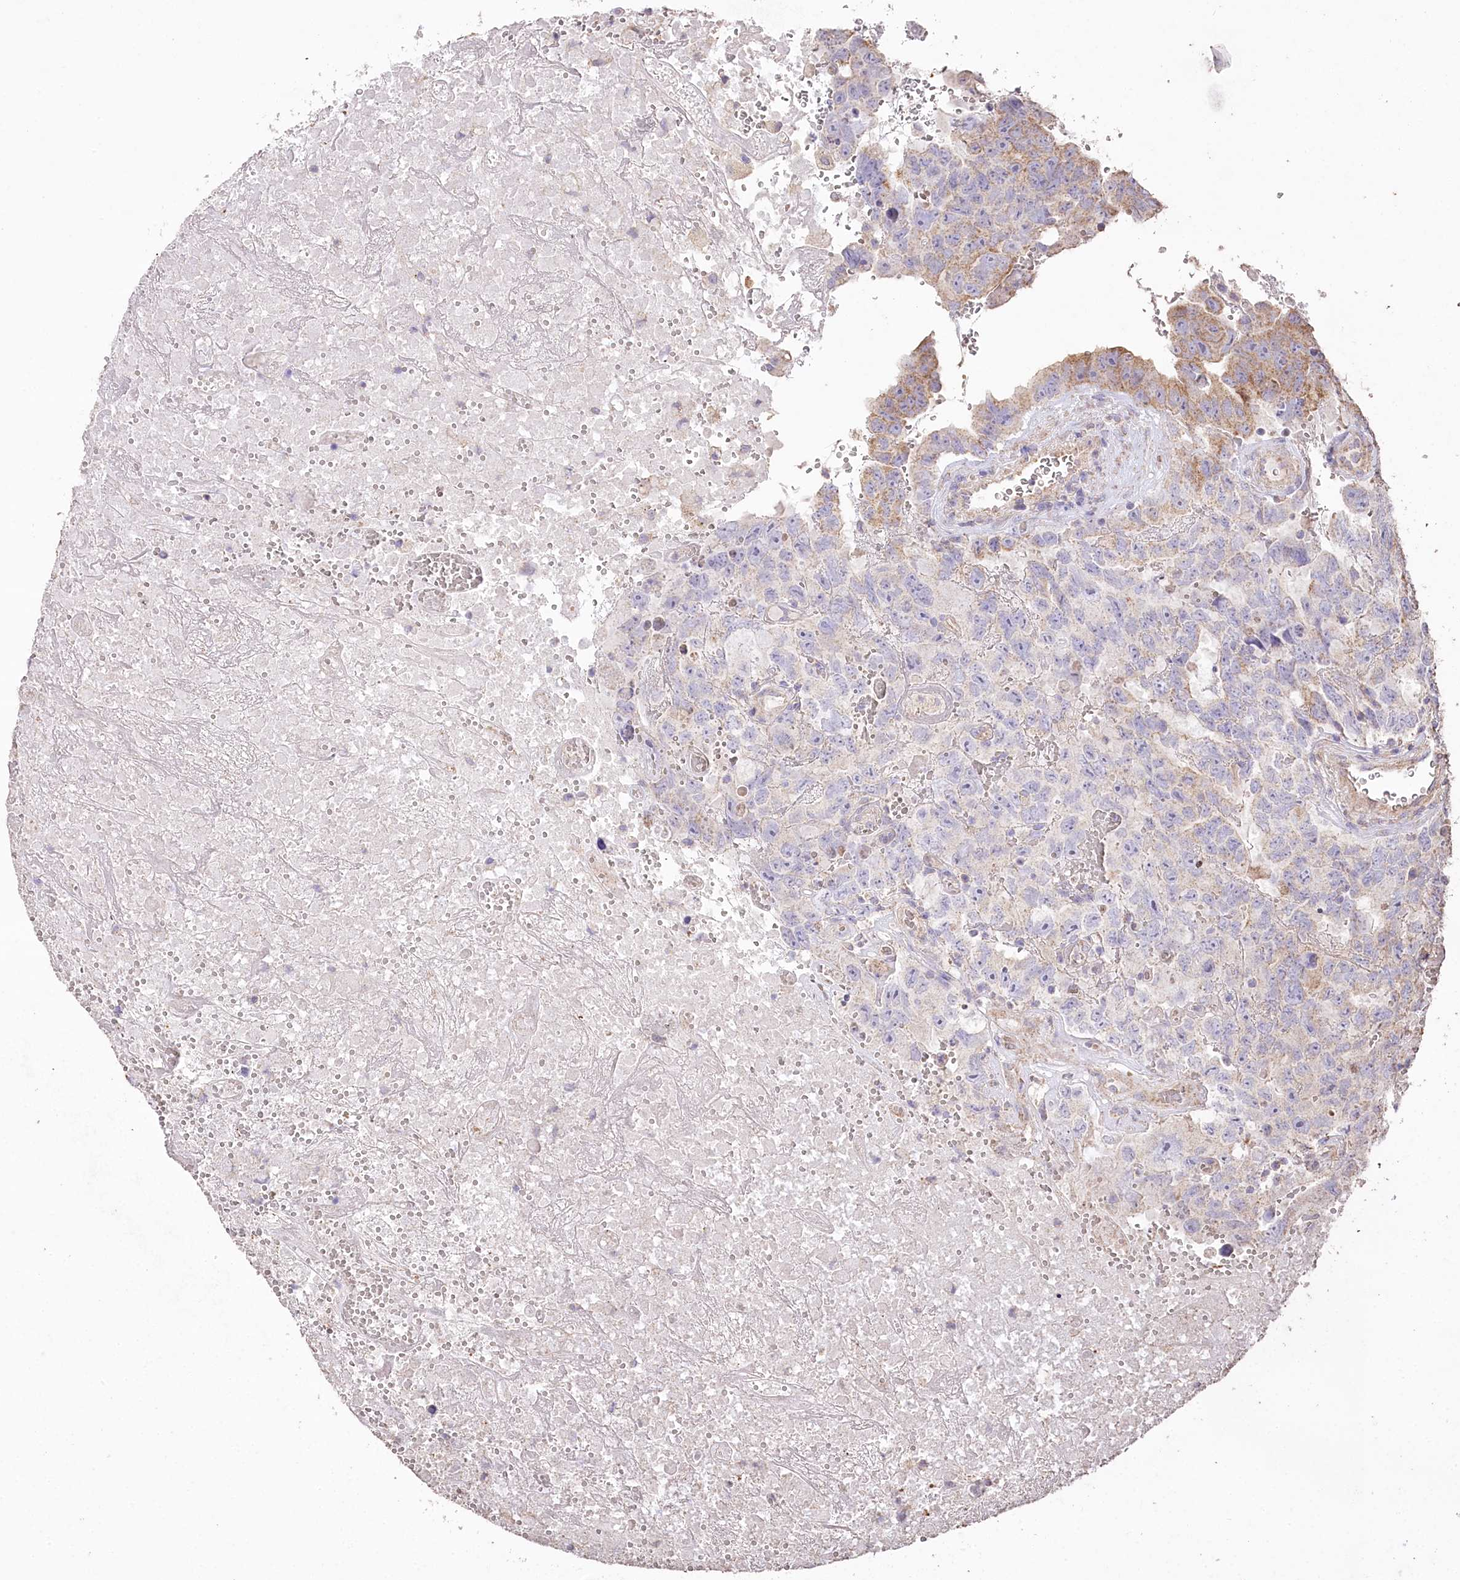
{"staining": {"intensity": "moderate", "quantity": "<25%", "location": "cytoplasmic/membranous"}, "tissue": "testis cancer", "cell_type": "Tumor cells", "image_type": "cancer", "snomed": [{"axis": "morphology", "description": "Carcinoma, Embryonal, NOS"}, {"axis": "topography", "description": "Testis"}], "caption": "A brown stain highlights moderate cytoplasmic/membranous positivity of a protein in testis embryonal carcinoma tumor cells.", "gene": "IREB2", "patient": {"sex": "male", "age": 45}}